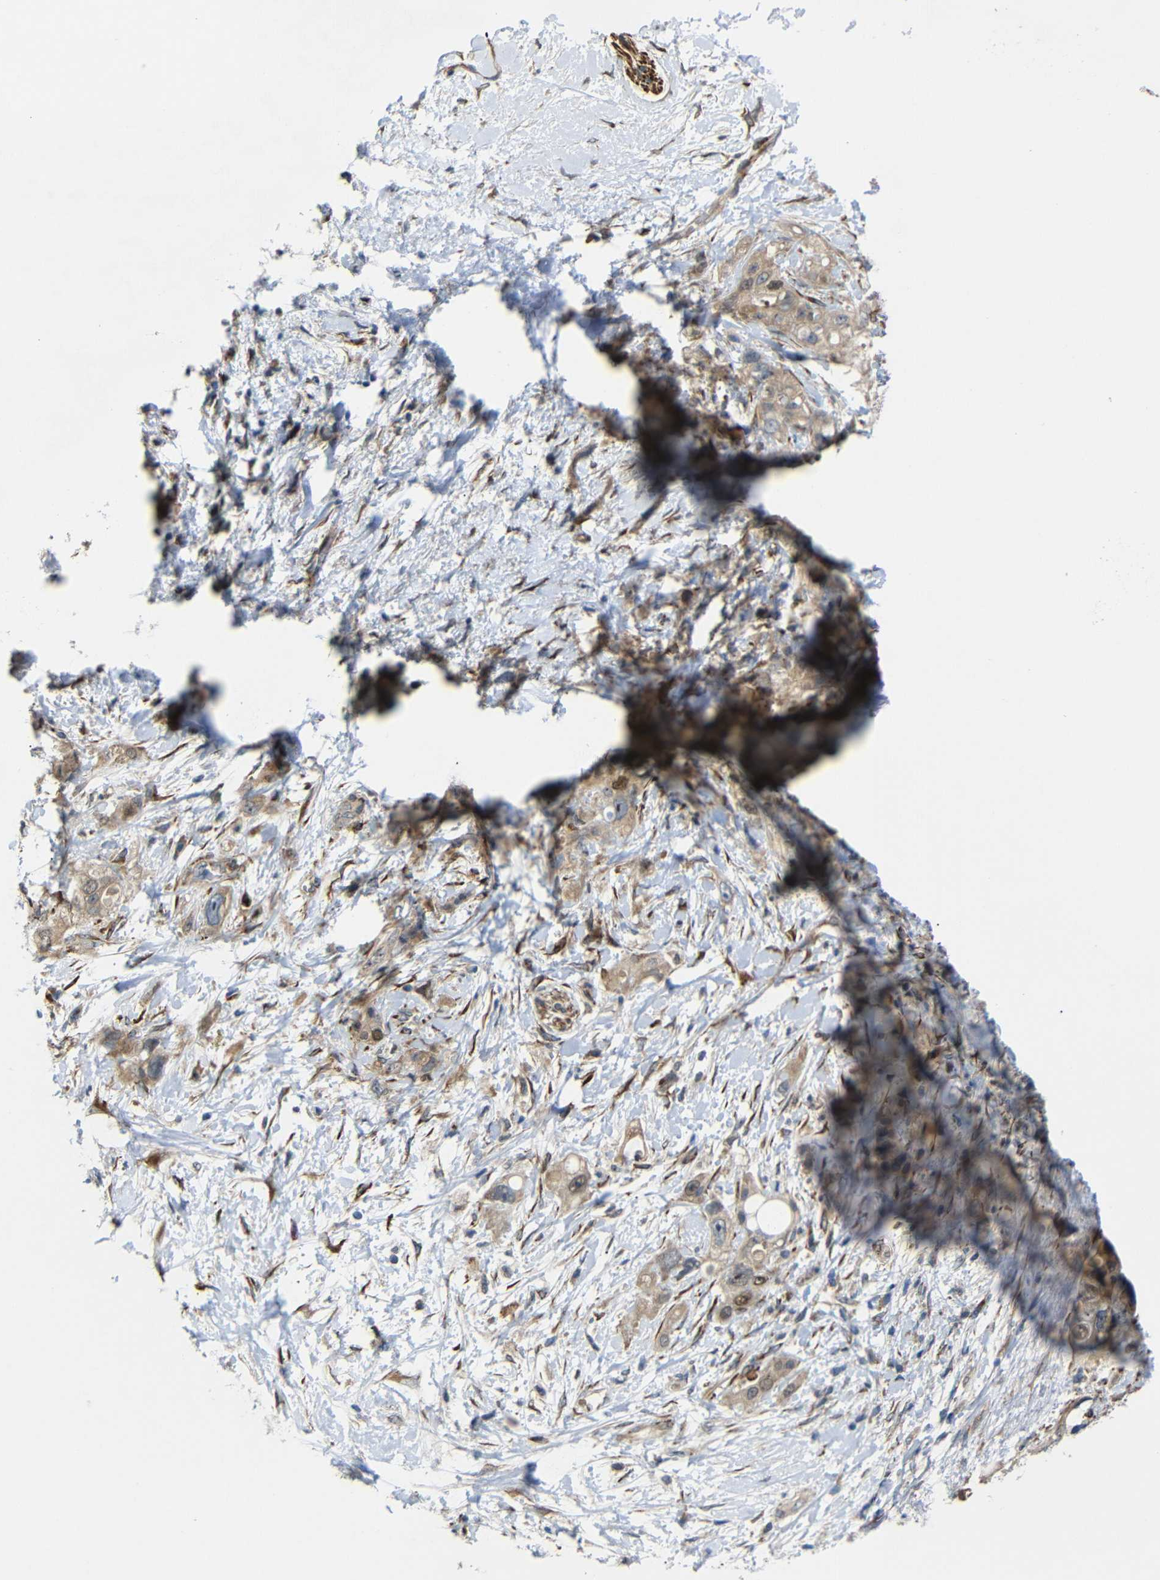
{"staining": {"intensity": "weak", "quantity": ">75%", "location": "cytoplasmic/membranous"}, "tissue": "pancreatic cancer", "cell_type": "Tumor cells", "image_type": "cancer", "snomed": [{"axis": "morphology", "description": "Adenocarcinoma, NOS"}, {"axis": "topography", "description": "Pancreas"}], "caption": "DAB immunohistochemical staining of pancreatic cancer (adenocarcinoma) displays weak cytoplasmic/membranous protein staining in approximately >75% of tumor cells. The staining is performed using DAB (3,3'-diaminobenzidine) brown chromogen to label protein expression. The nuclei are counter-stained blue using hematoxylin.", "gene": "P3H2", "patient": {"sex": "female", "age": 56}}